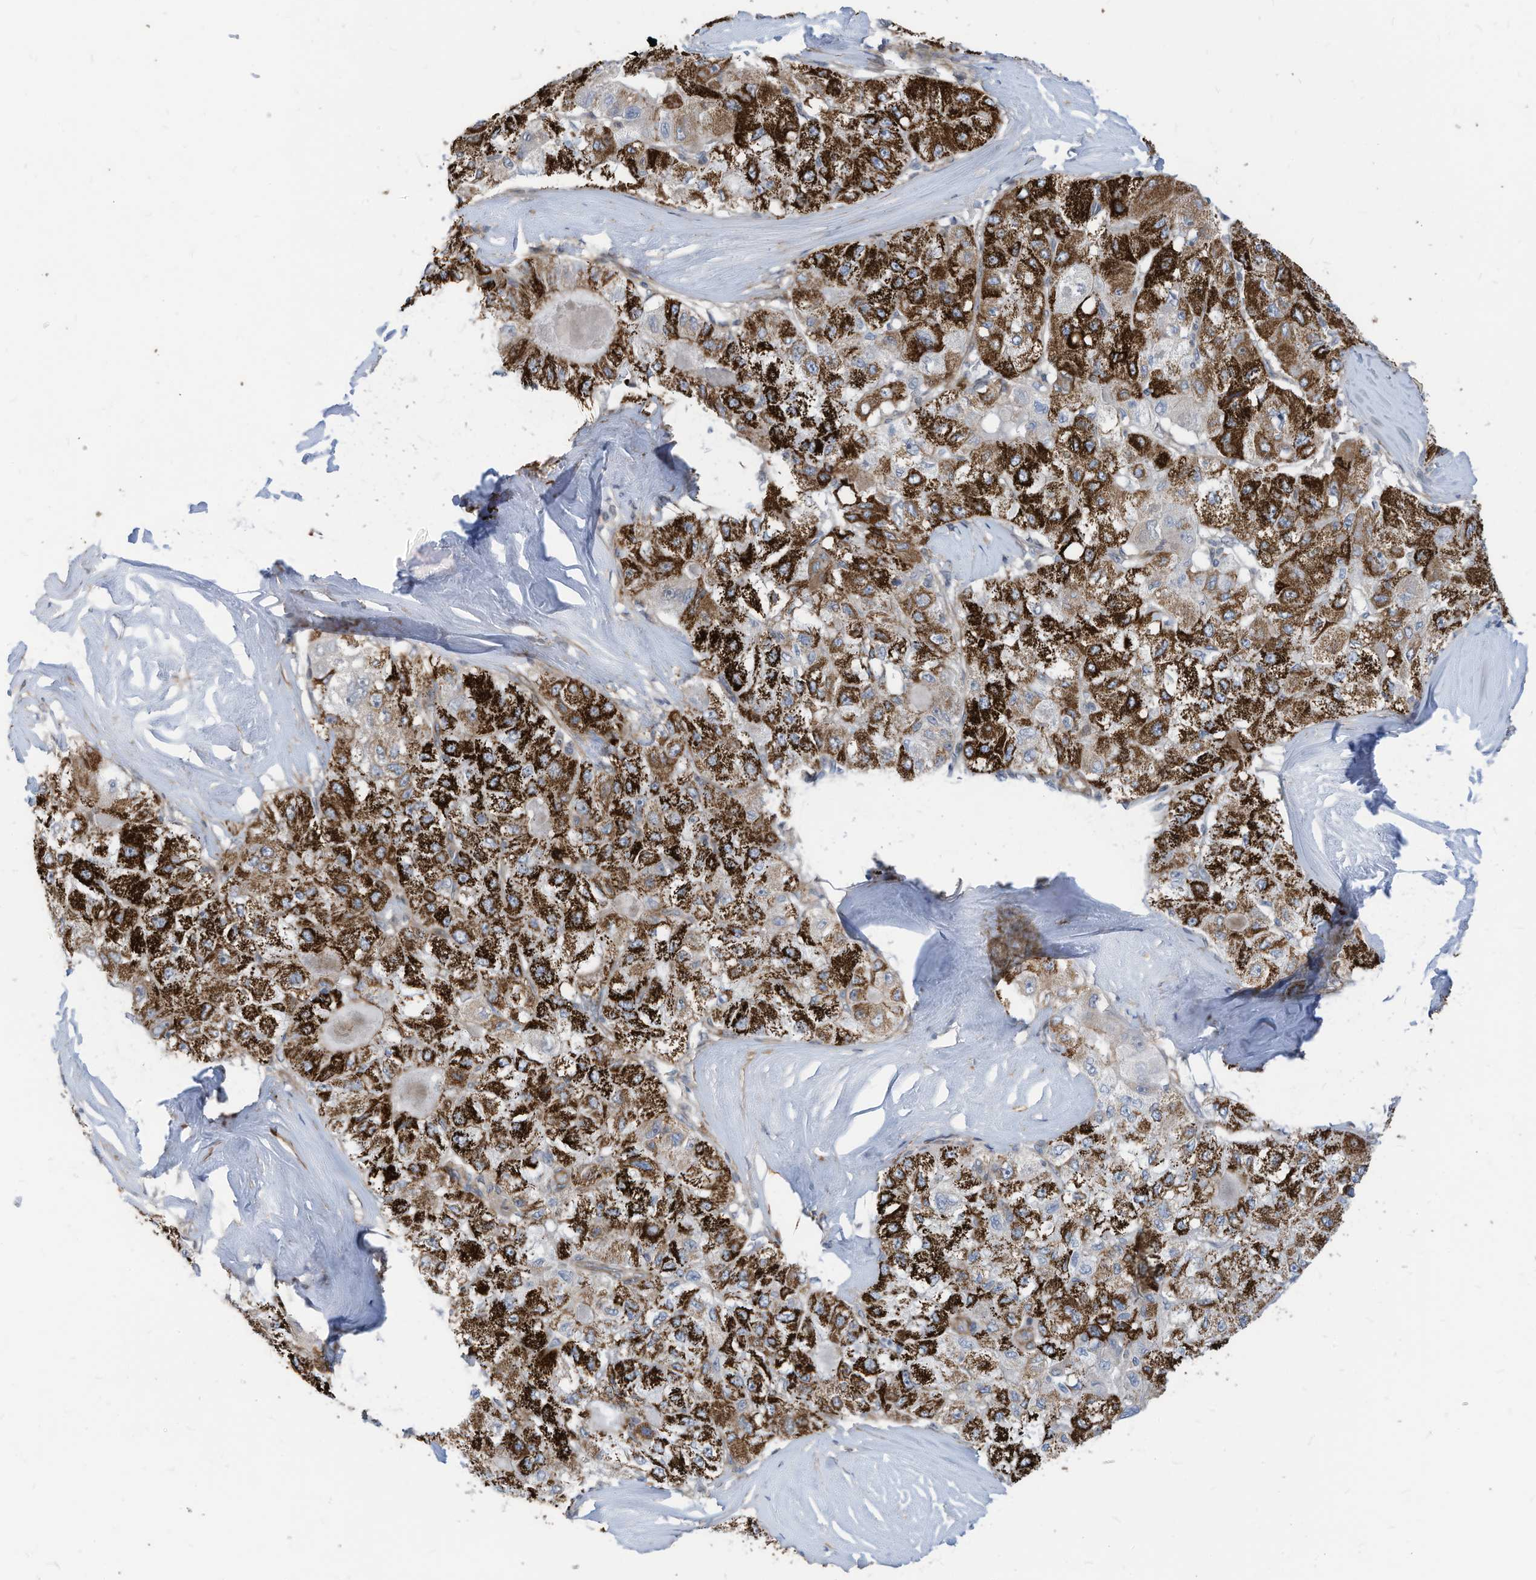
{"staining": {"intensity": "strong", "quantity": ">75%", "location": "cytoplasmic/membranous"}, "tissue": "liver cancer", "cell_type": "Tumor cells", "image_type": "cancer", "snomed": [{"axis": "morphology", "description": "Carcinoma, Hepatocellular, NOS"}, {"axis": "topography", "description": "Liver"}], "caption": "The image demonstrates staining of liver cancer, revealing strong cytoplasmic/membranous protein expression (brown color) within tumor cells.", "gene": "GPATCH3", "patient": {"sex": "male", "age": 80}}